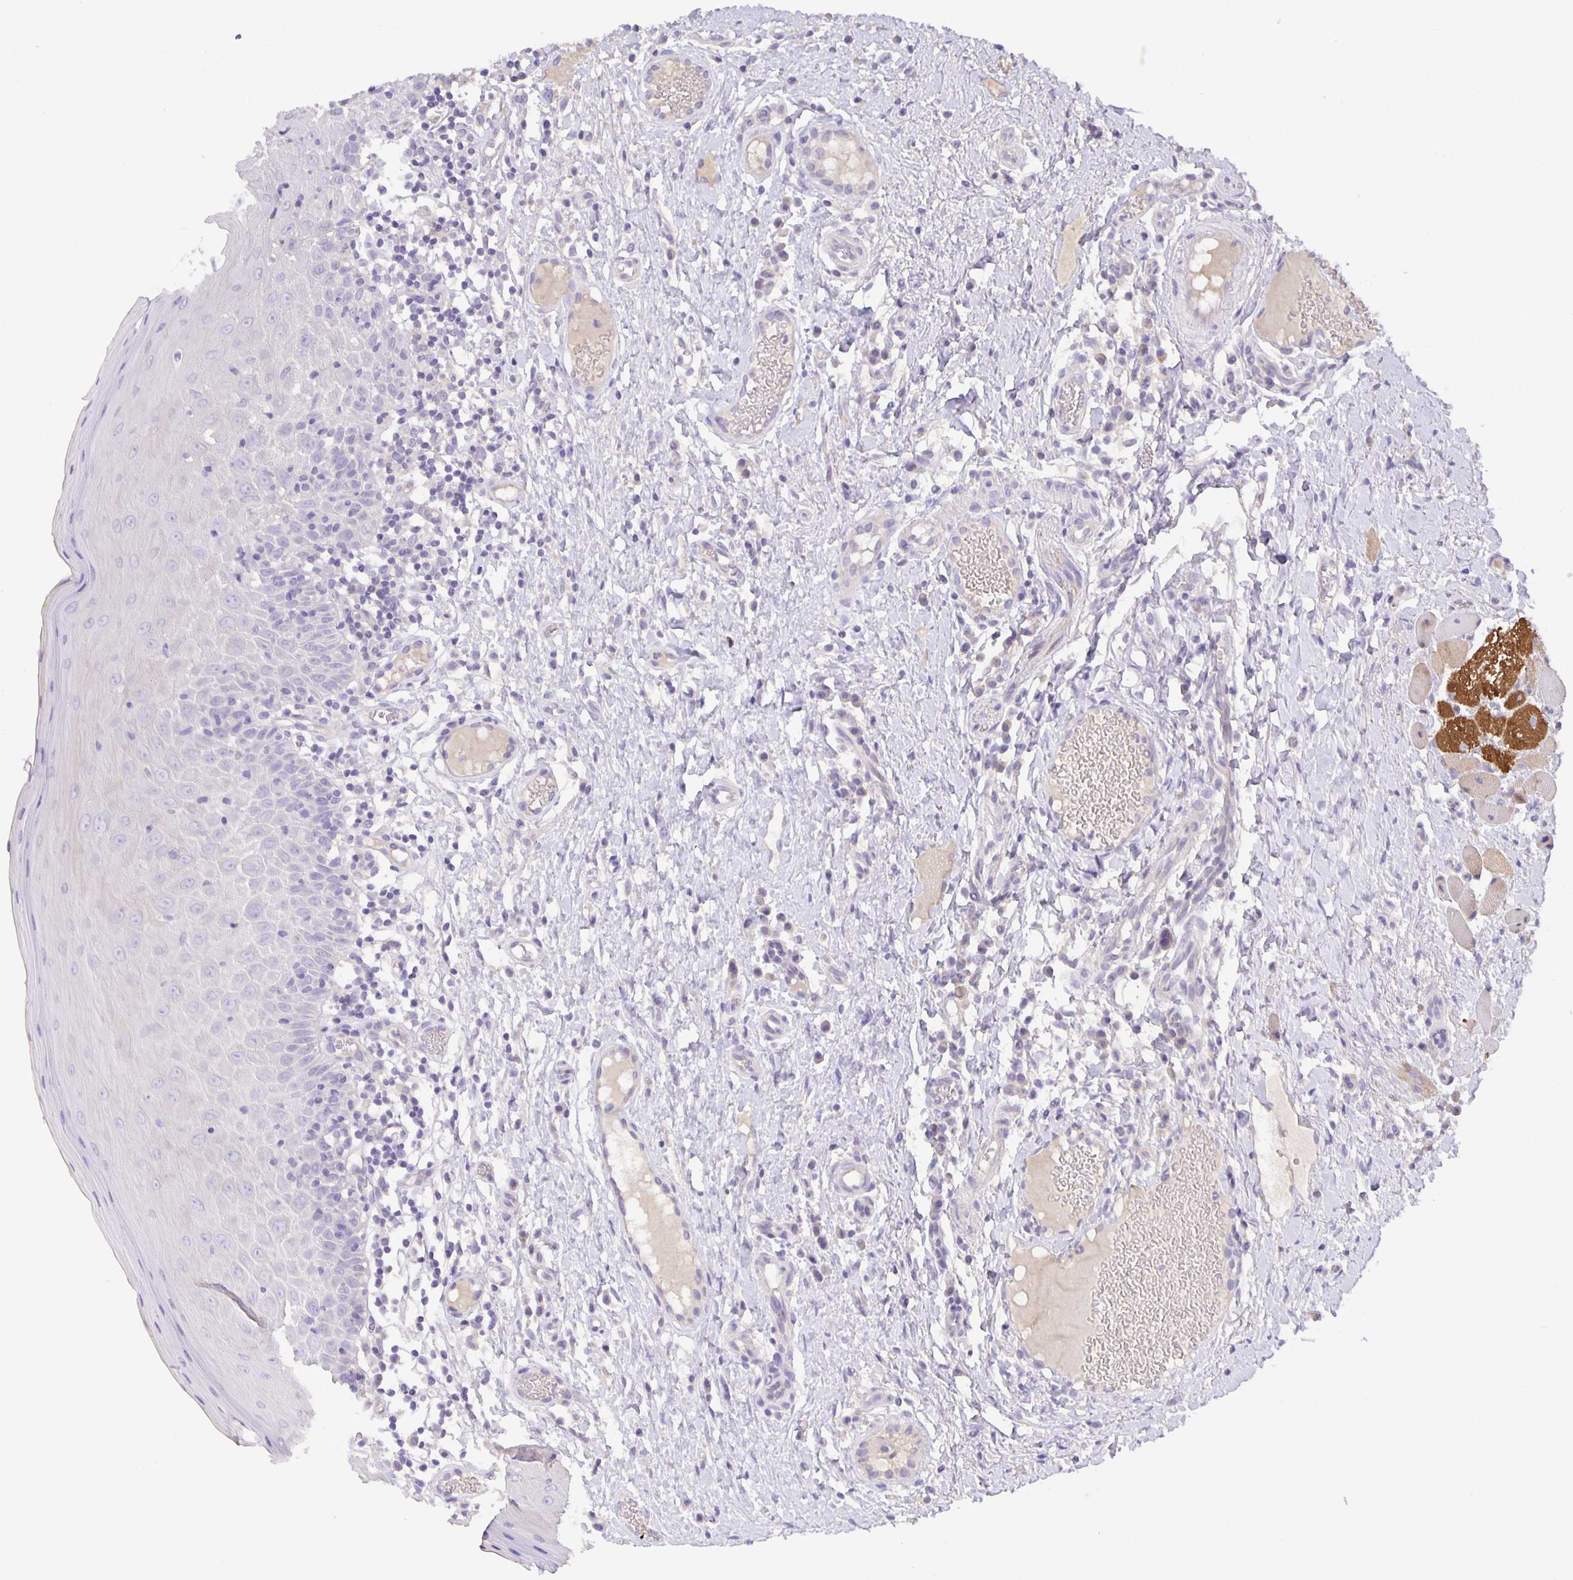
{"staining": {"intensity": "negative", "quantity": "none", "location": "none"}, "tissue": "oral mucosa", "cell_type": "Squamous epithelial cells", "image_type": "normal", "snomed": [{"axis": "morphology", "description": "Normal tissue, NOS"}, {"axis": "topography", "description": "Oral tissue"}, {"axis": "topography", "description": "Tounge, NOS"}], "caption": "Immunohistochemistry micrograph of normal oral mucosa stained for a protein (brown), which shows no positivity in squamous epithelial cells. Brightfield microscopy of IHC stained with DAB (brown) and hematoxylin (blue), captured at high magnification.", "gene": "PTPN3", "patient": {"sex": "female", "age": 58}}